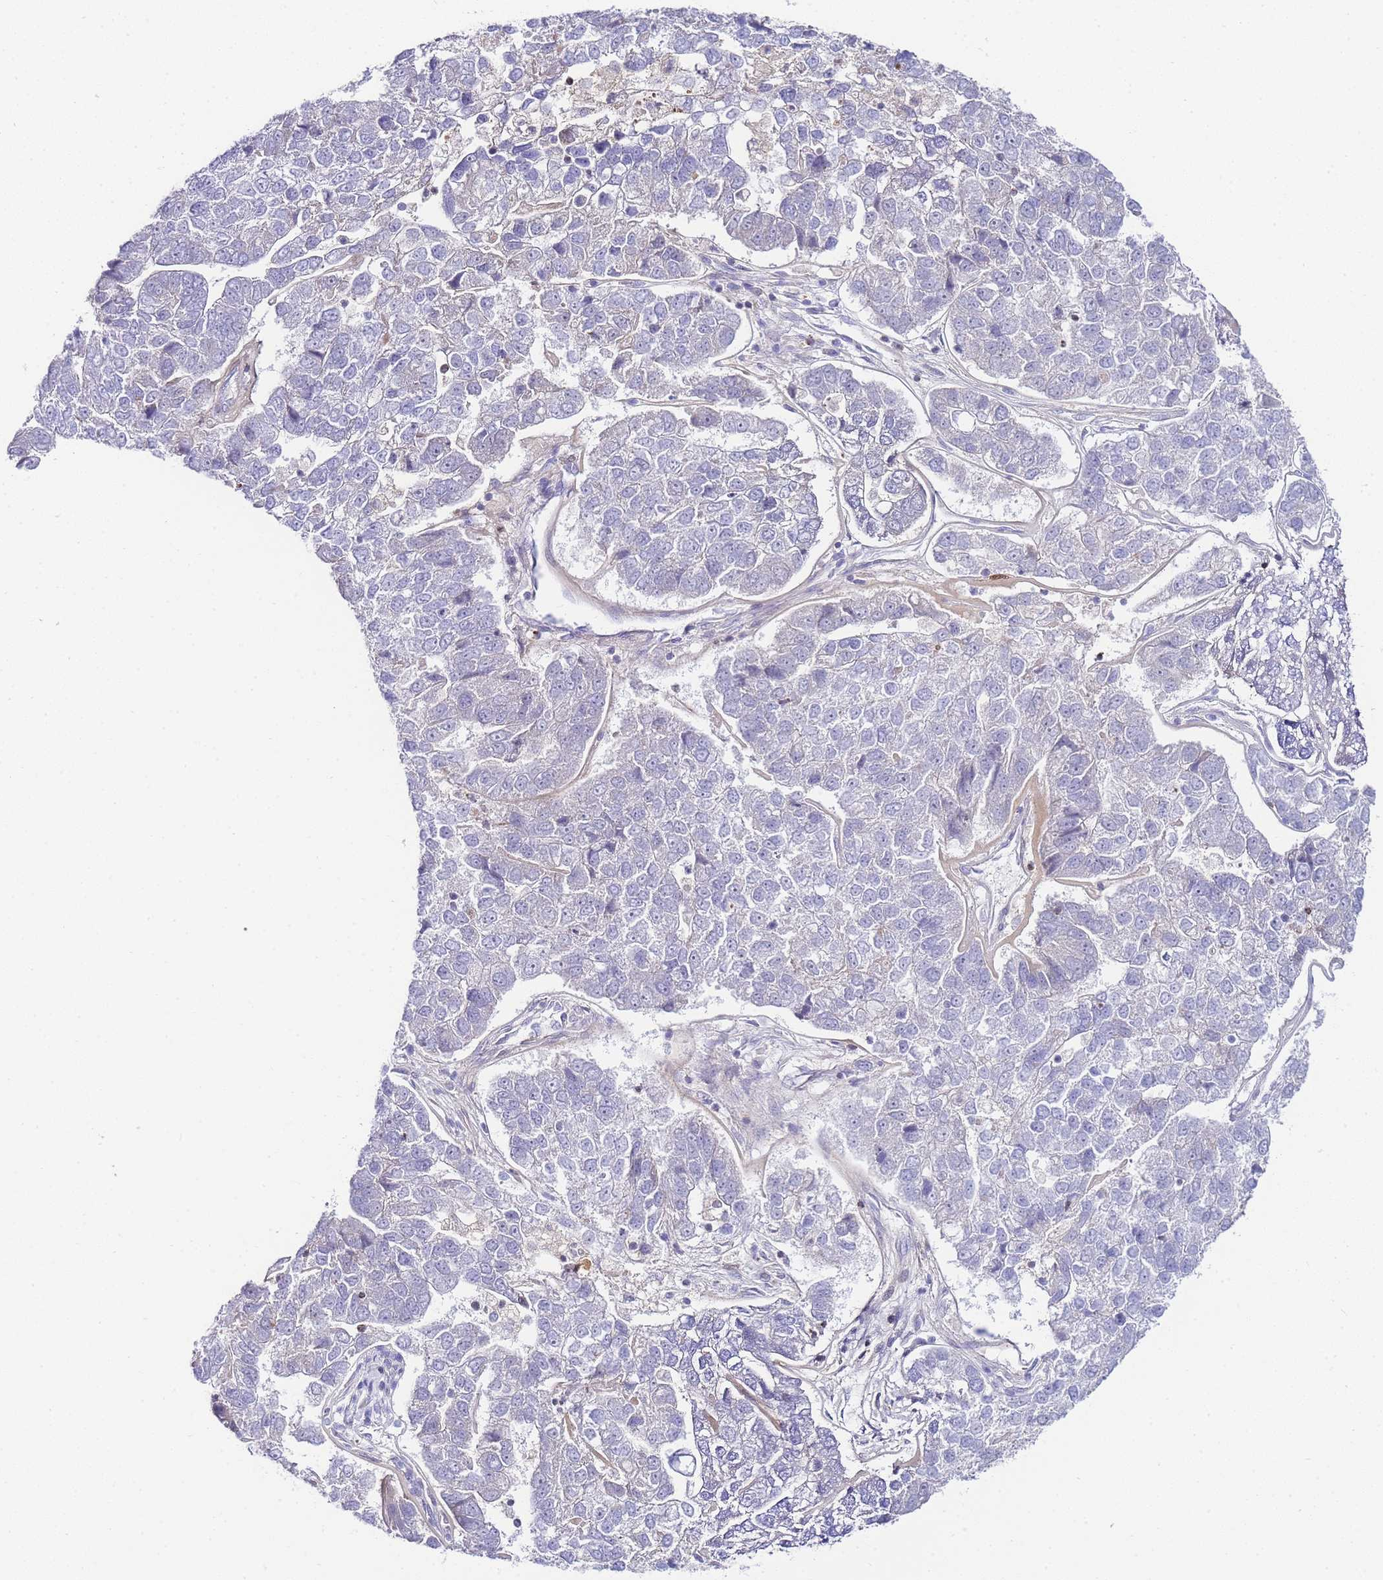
{"staining": {"intensity": "negative", "quantity": "none", "location": "none"}, "tissue": "pancreatic cancer", "cell_type": "Tumor cells", "image_type": "cancer", "snomed": [{"axis": "morphology", "description": "Adenocarcinoma, NOS"}, {"axis": "topography", "description": "Pancreas"}], "caption": "This is a photomicrograph of IHC staining of pancreatic adenocarcinoma, which shows no positivity in tumor cells.", "gene": "FBN3", "patient": {"sex": "female", "age": 61}}